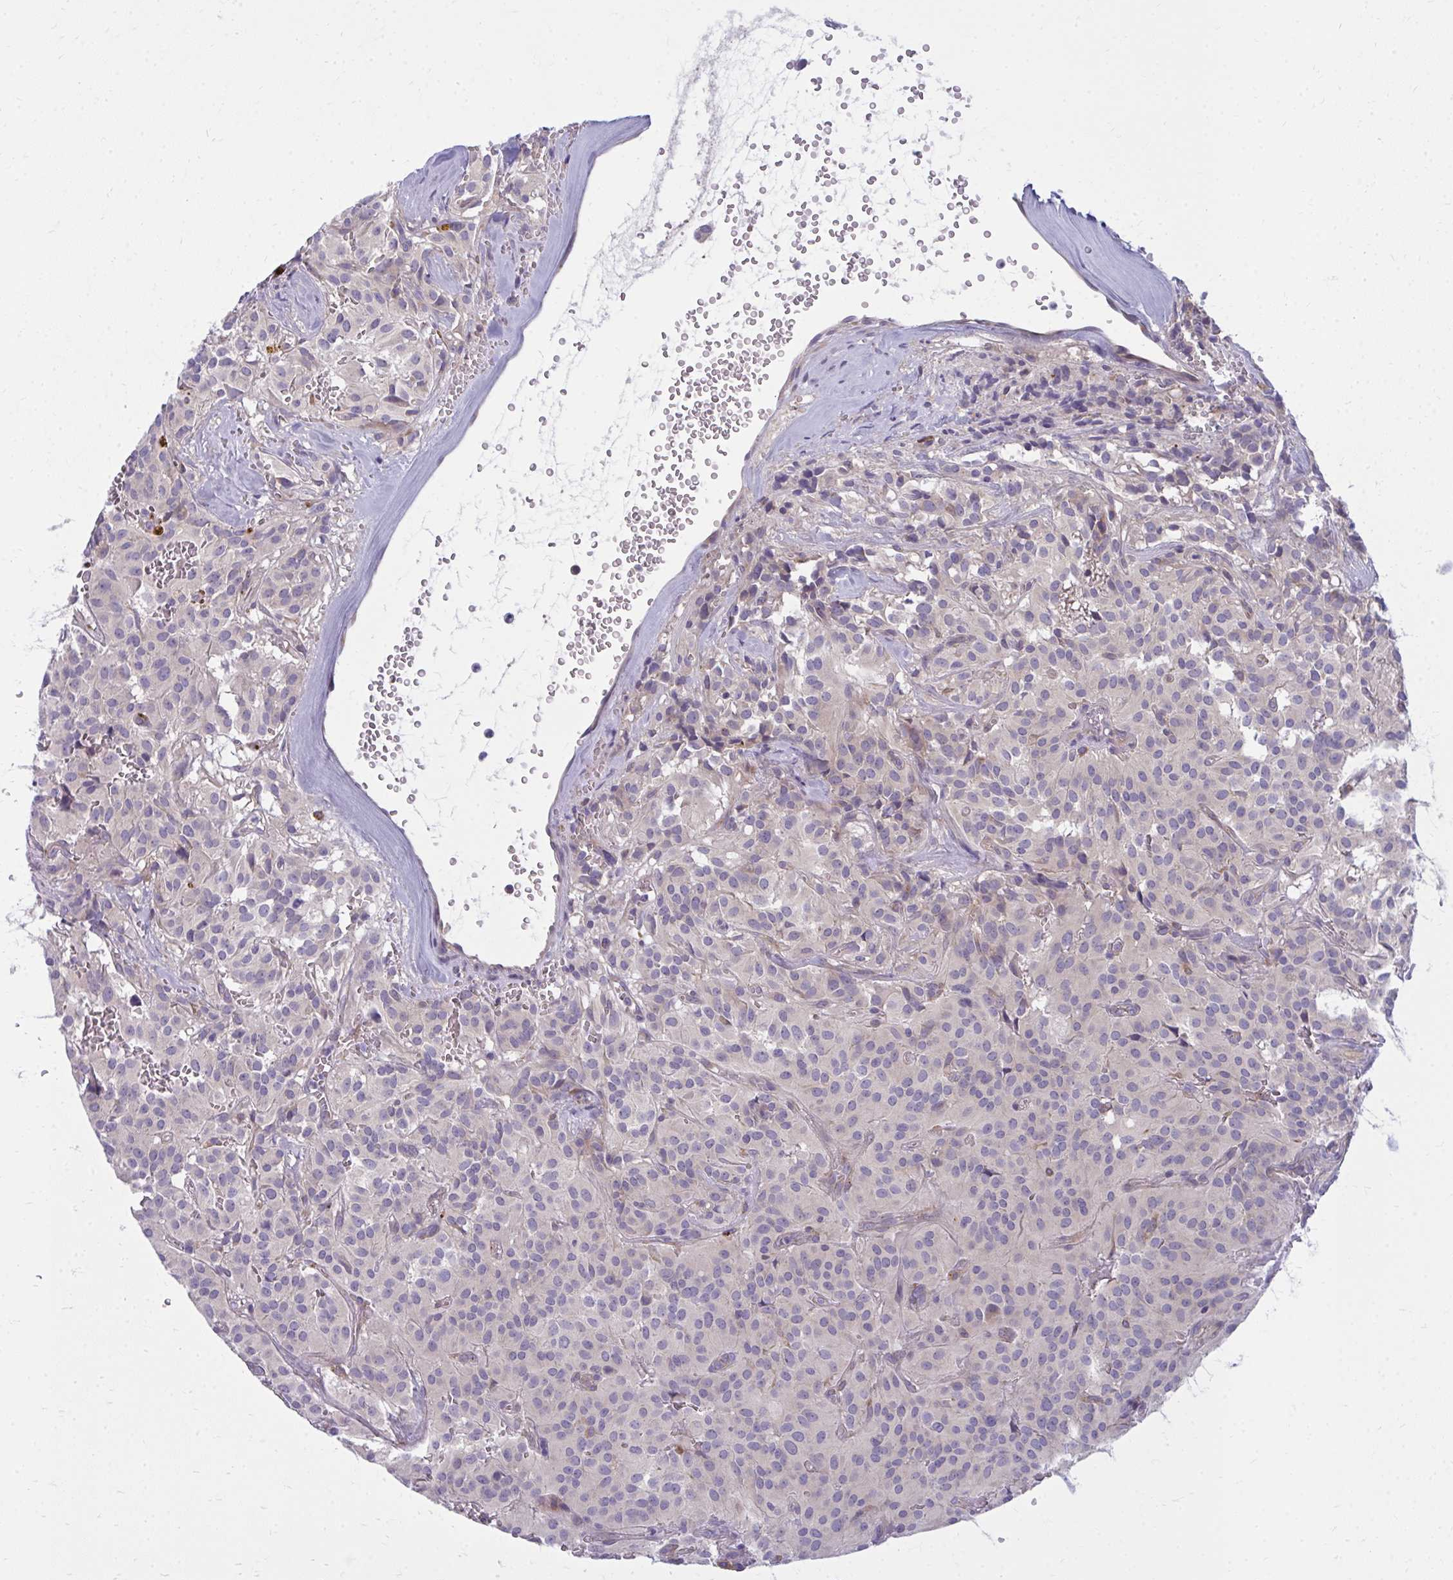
{"staining": {"intensity": "negative", "quantity": "none", "location": "none"}, "tissue": "glioma", "cell_type": "Tumor cells", "image_type": "cancer", "snomed": [{"axis": "morphology", "description": "Glioma, malignant, Low grade"}, {"axis": "topography", "description": "Brain"}], "caption": "DAB (3,3'-diaminobenzidine) immunohistochemical staining of glioma exhibits no significant positivity in tumor cells.", "gene": "CEMP1", "patient": {"sex": "male", "age": 42}}